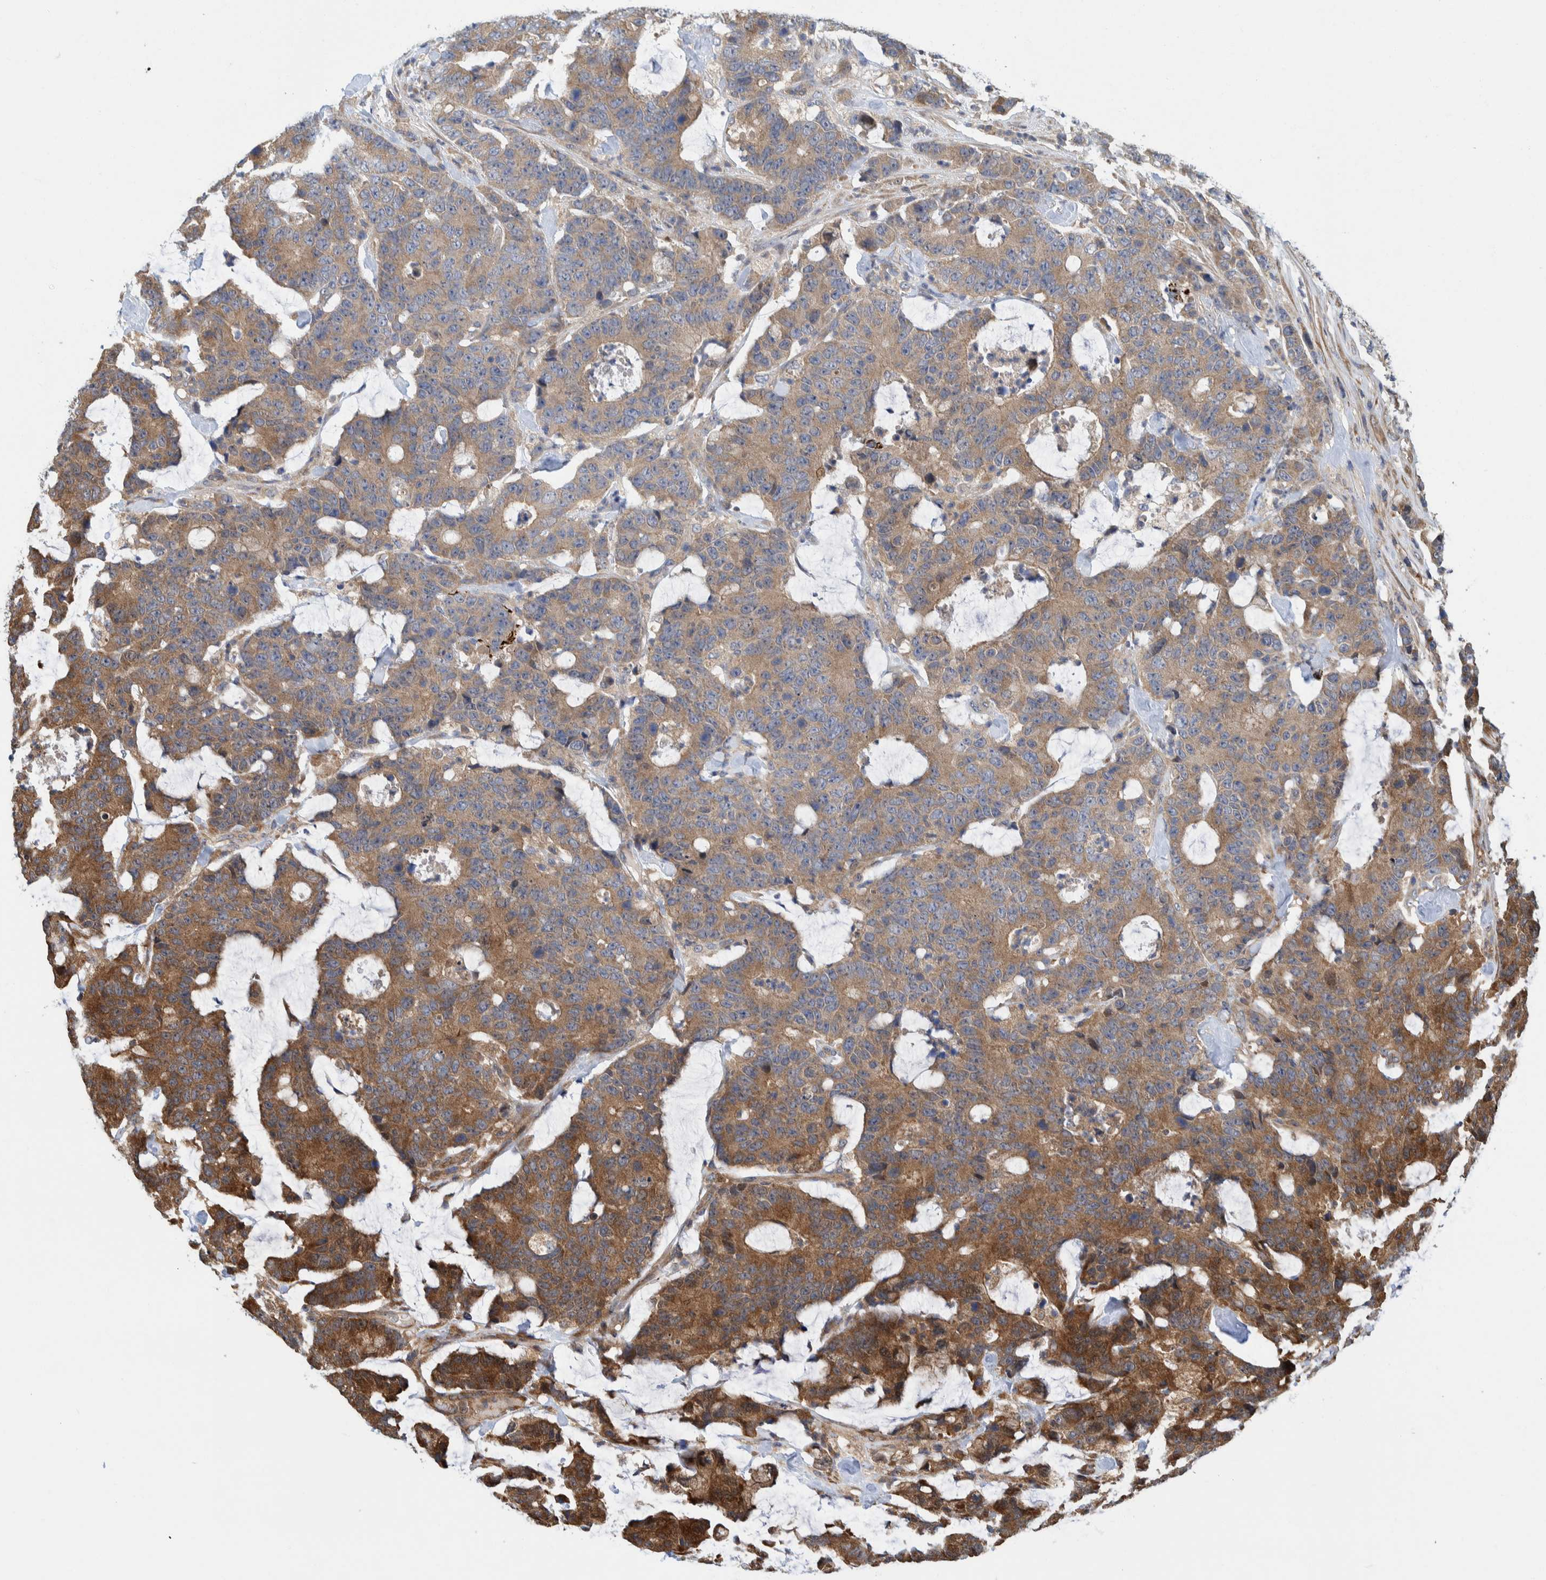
{"staining": {"intensity": "moderate", "quantity": ">75%", "location": "cytoplasmic/membranous"}, "tissue": "colorectal cancer", "cell_type": "Tumor cells", "image_type": "cancer", "snomed": [{"axis": "morphology", "description": "Adenocarcinoma, NOS"}, {"axis": "topography", "description": "Colon"}], "caption": "About >75% of tumor cells in colorectal cancer (adenocarcinoma) exhibit moderate cytoplasmic/membranous protein staining as visualized by brown immunohistochemical staining.", "gene": "CCDC57", "patient": {"sex": "female", "age": 86}}